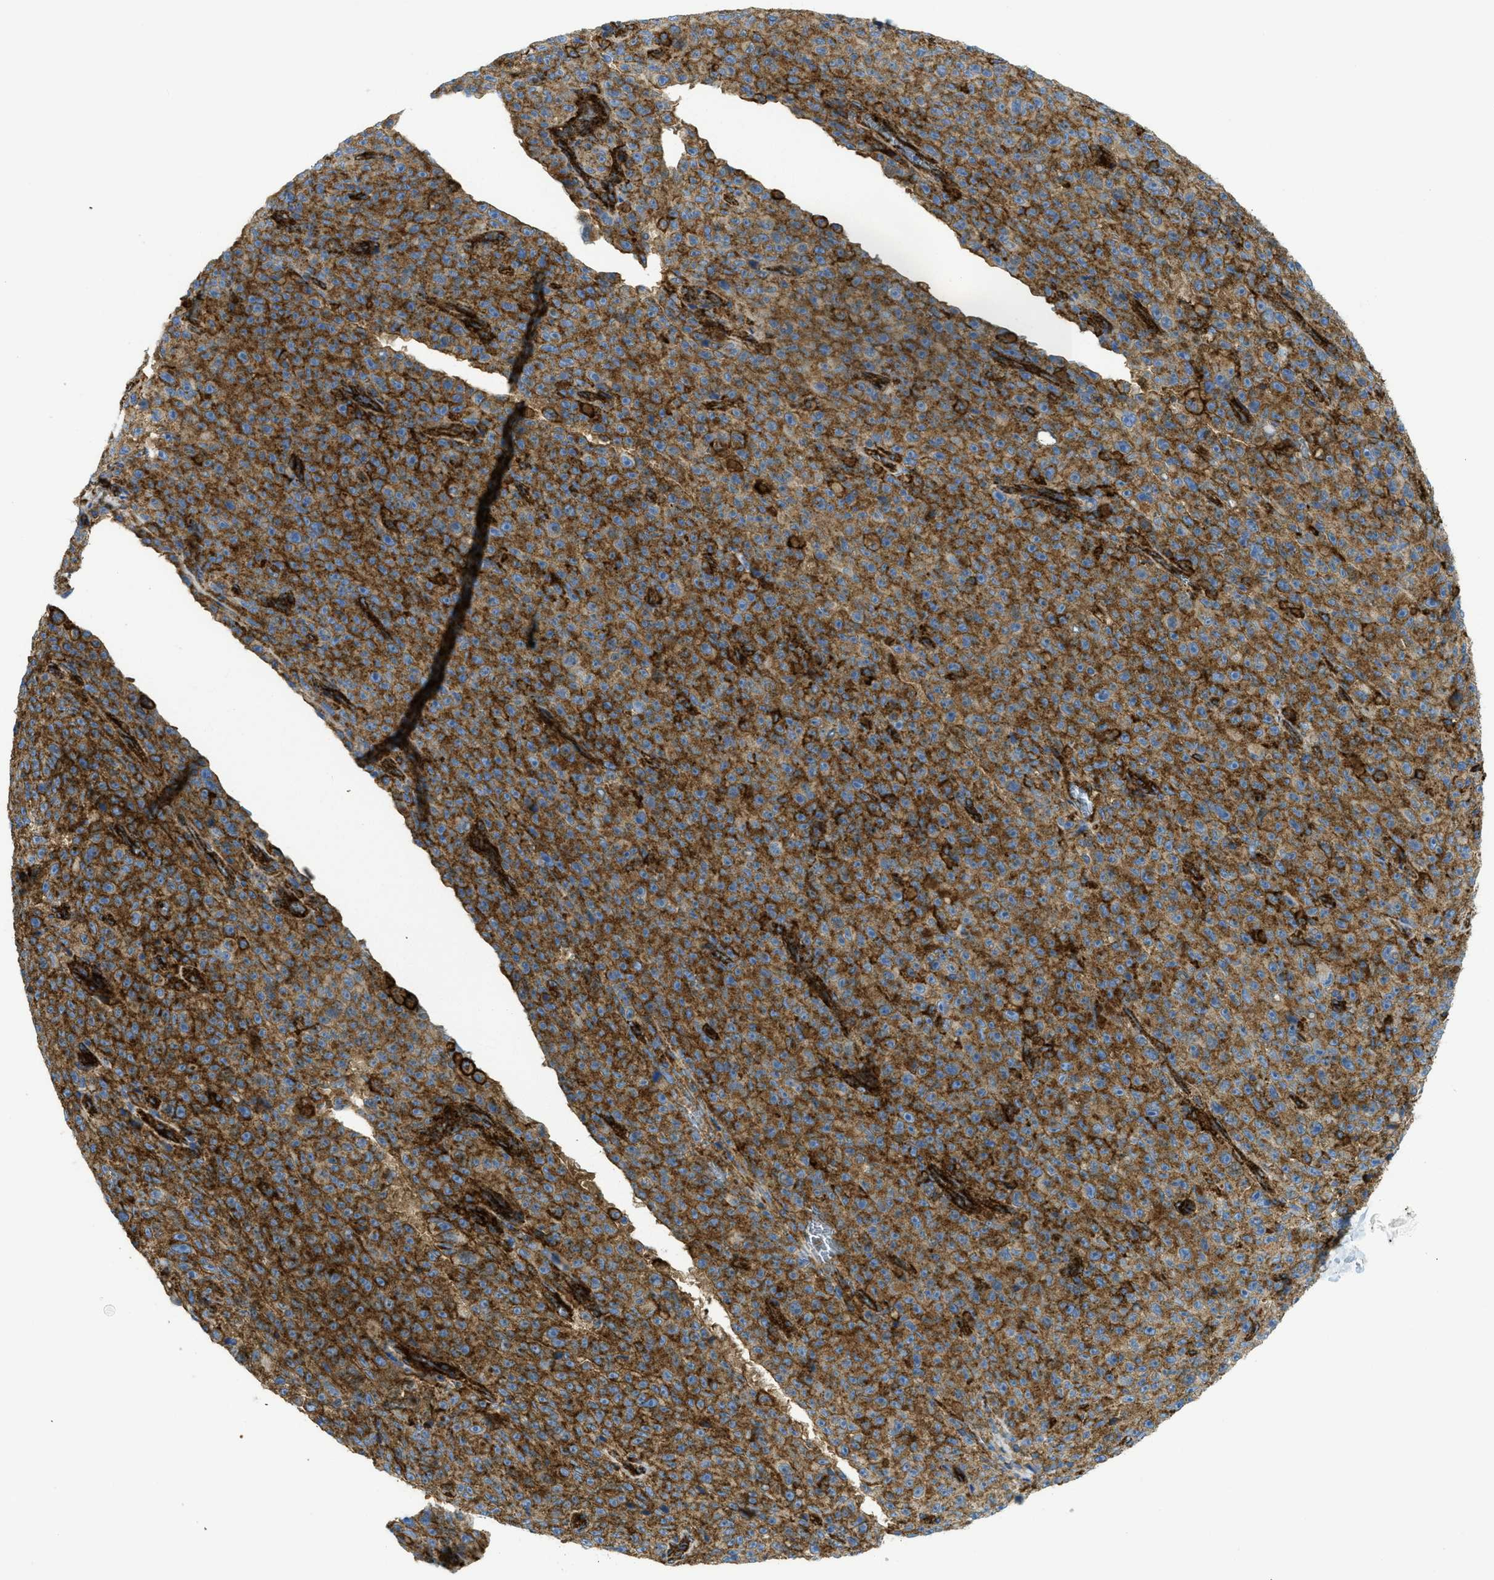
{"staining": {"intensity": "moderate", "quantity": ">75%", "location": "cytoplasmic/membranous"}, "tissue": "melanoma", "cell_type": "Tumor cells", "image_type": "cancer", "snomed": [{"axis": "morphology", "description": "Malignant melanoma, NOS"}, {"axis": "topography", "description": "Skin"}], "caption": "Malignant melanoma stained for a protein (brown) reveals moderate cytoplasmic/membranous positive expression in about >75% of tumor cells.", "gene": "HIP1", "patient": {"sex": "female", "age": 82}}